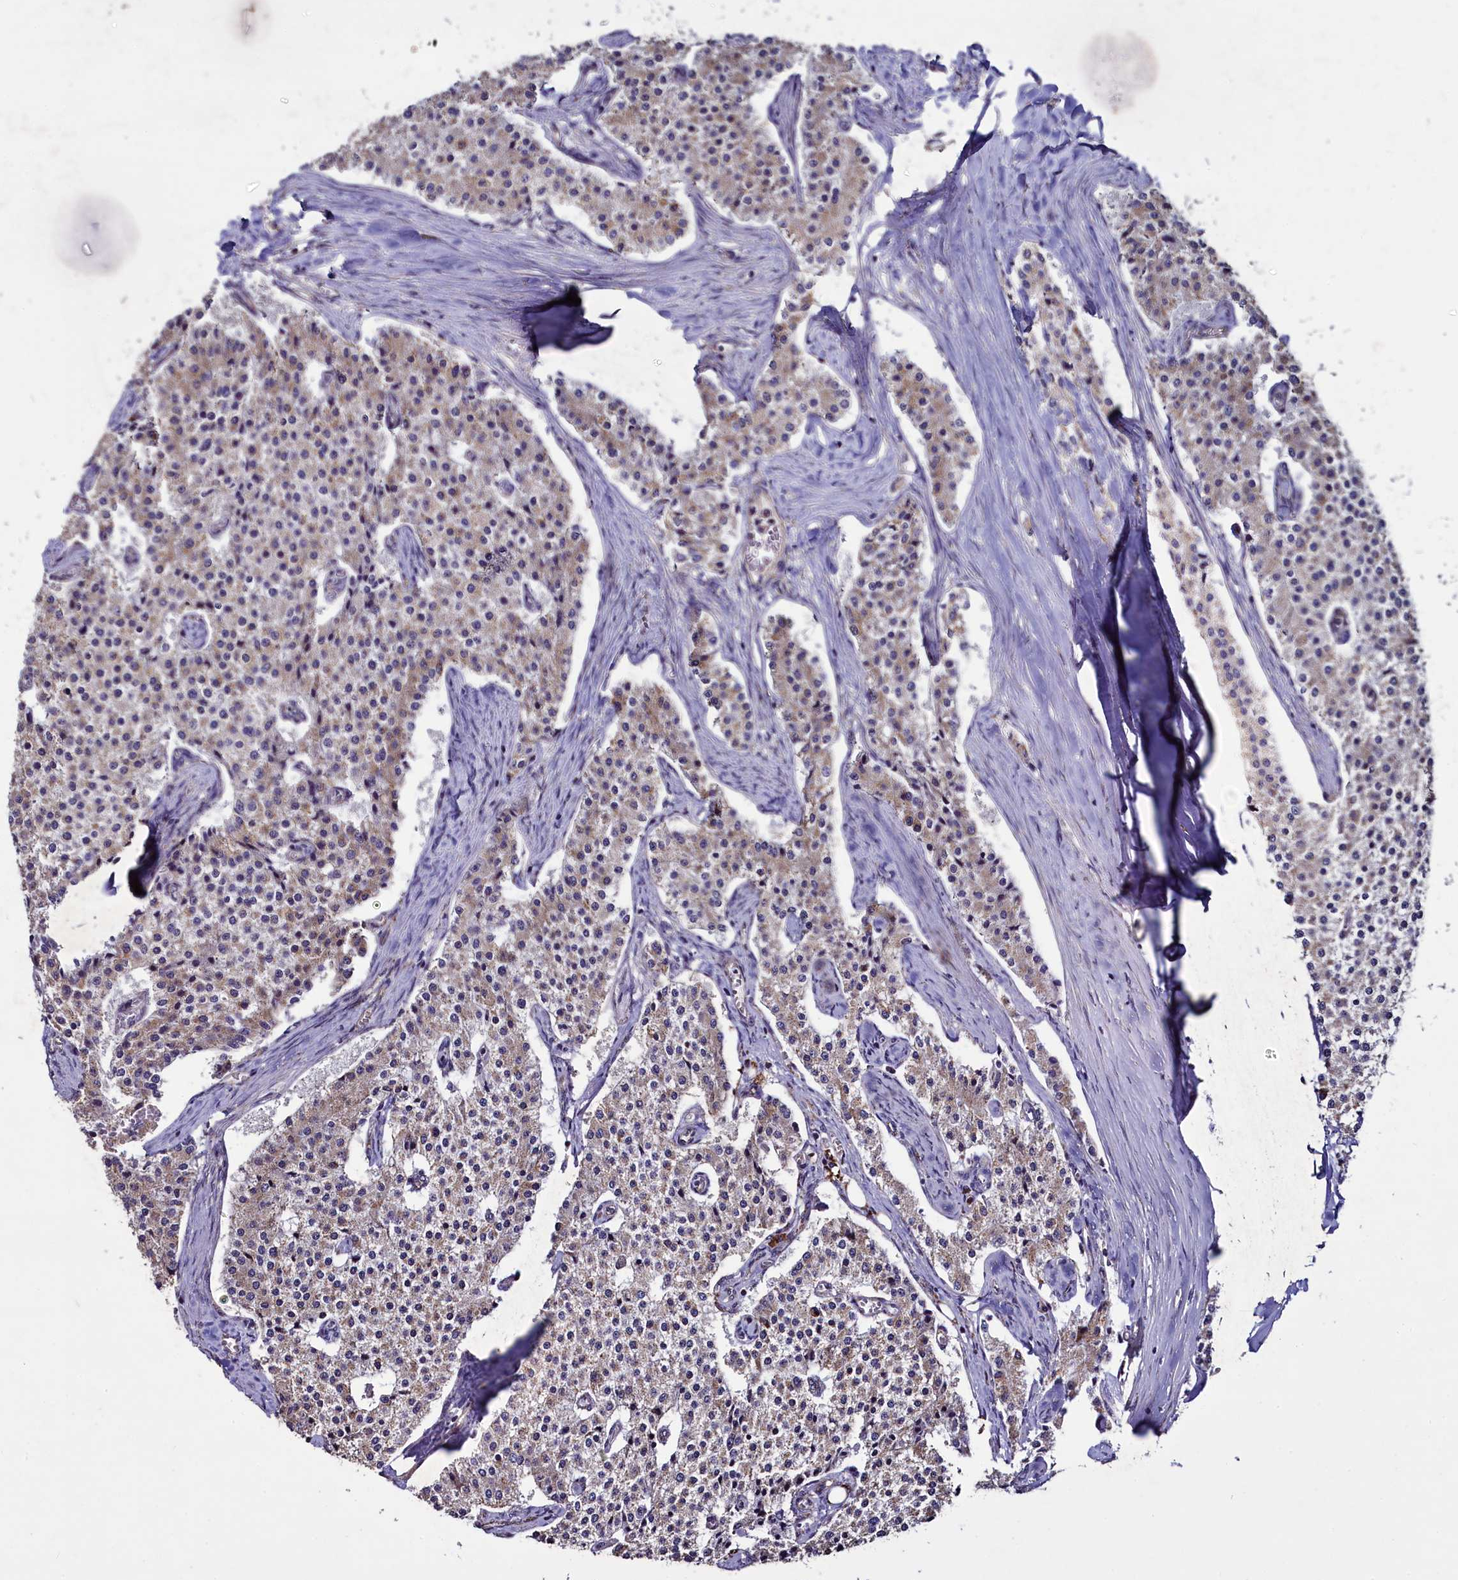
{"staining": {"intensity": "weak", "quantity": "<25%", "location": "cytoplasmic/membranous"}, "tissue": "carcinoid", "cell_type": "Tumor cells", "image_type": "cancer", "snomed": [{"axis": "morphology", "description": "Carcinoid, malignant, NOS"}, {"axis": "topography", "description": "Colon"}], "caption": "This is a micrograph of immunohistochemistry staining of carcinoid, which shows no positivity in tumor cells.", "gene": "COQ9", "patient": {"sex": "female", "age": 52}}